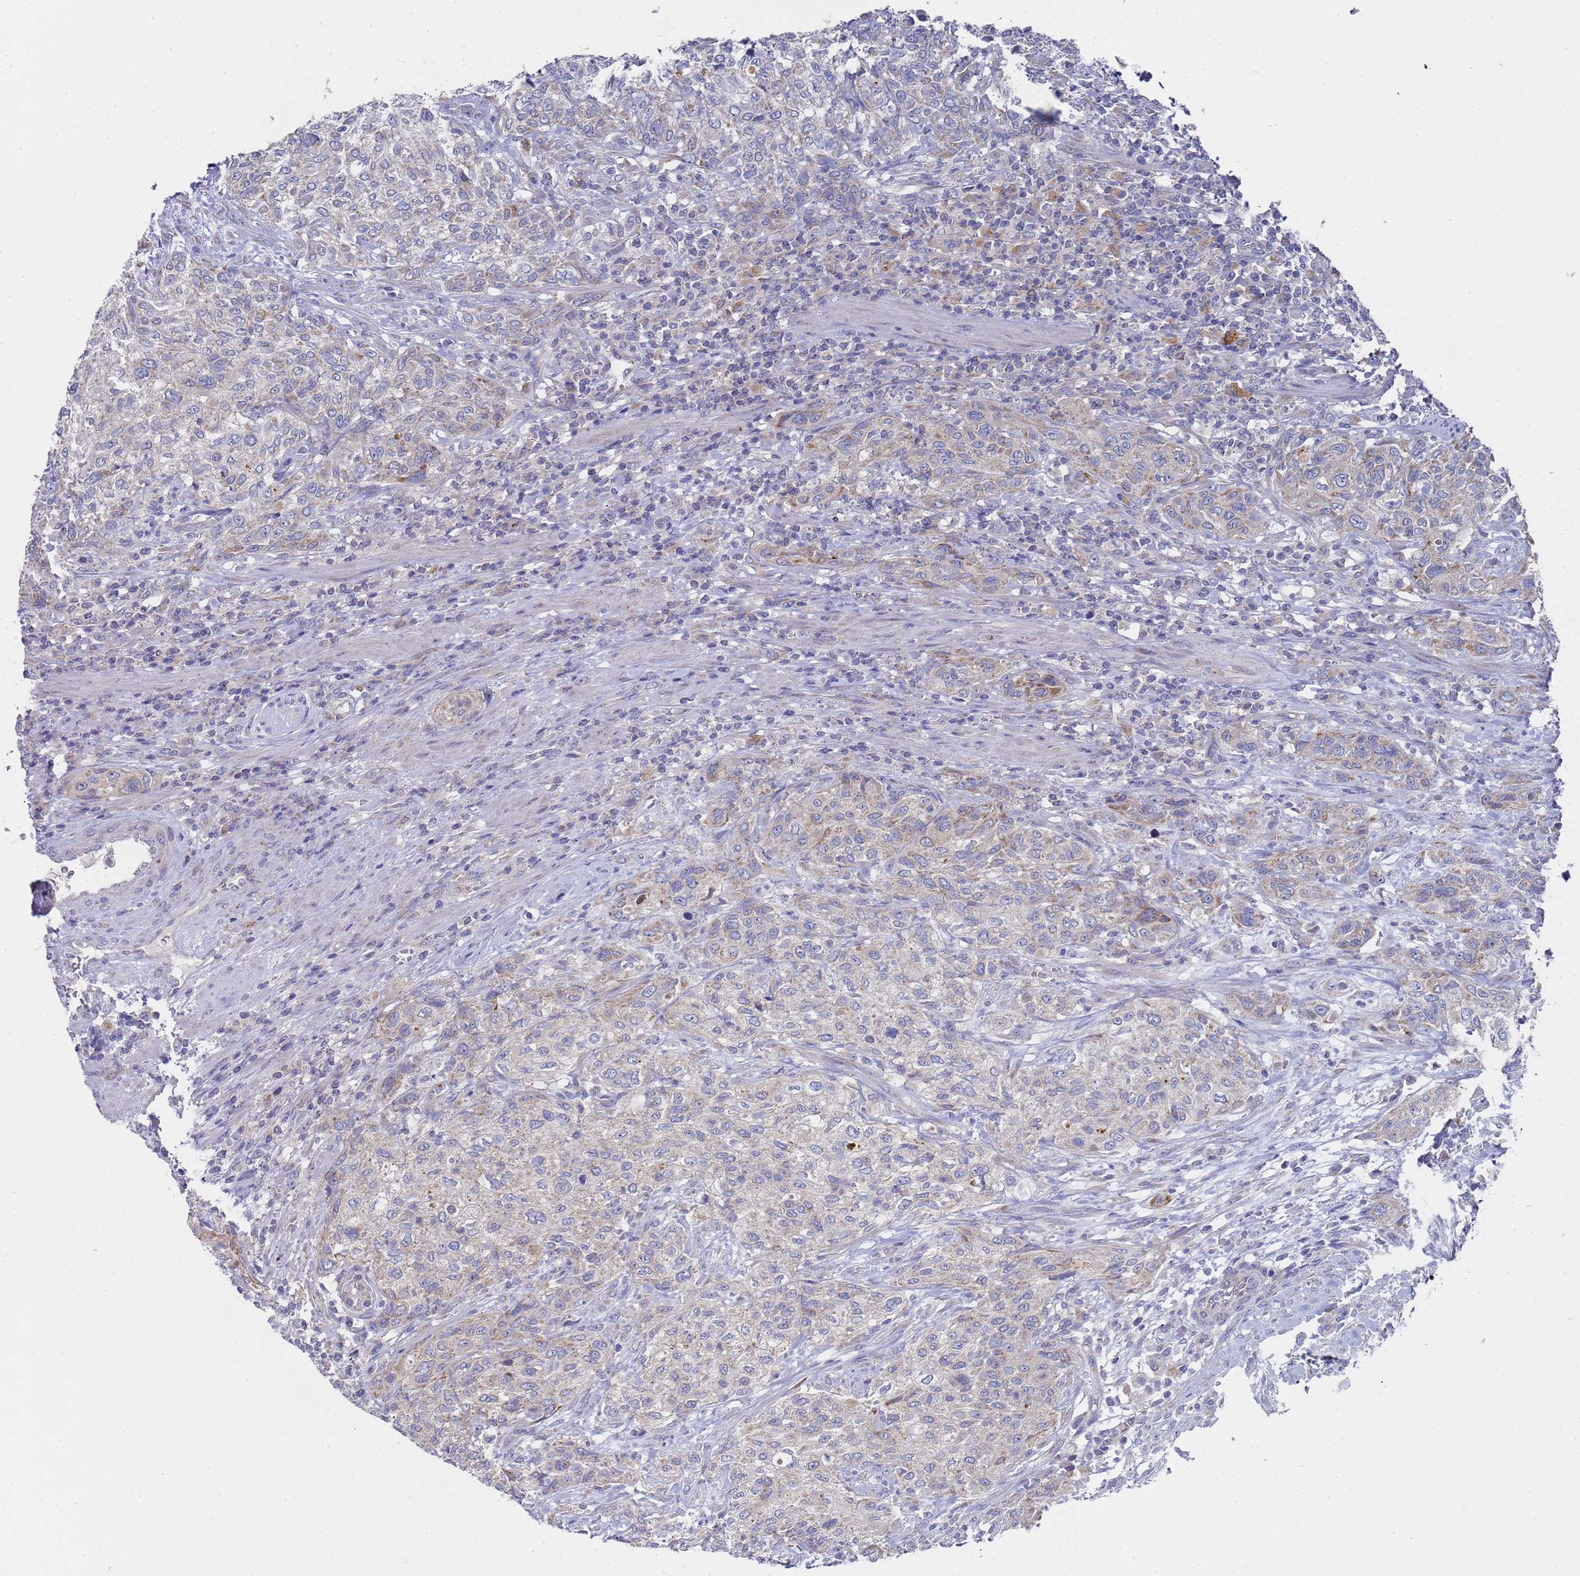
{"staining": {"intensity": "weak", "quantity": "25%-75%", "location": "cytoplasmic/membranous"}, "tissue": "urothelial cancer", "cell_type": "Tumor cells", "image_type": "cancer", "snomed": [{"axis": "morphology", "description": "Normal tissue, NOS"}, {"axis": "morphology", "description": "Urothelial carcinoma, NOS"}, {"axis": "topography", "description": "Urinary bladder"}, {"axis": "topography", "description": "Peripheral nerve tissue"}], "caption": "This is a histology image of immunohistochemistry staining of transitional cell carcinoma, which shows weak positivity in the cytoplasmic/membranous of tumor cells.", "gene": "NPEPPS", "patient": {"sex": "male", "age": 35}}